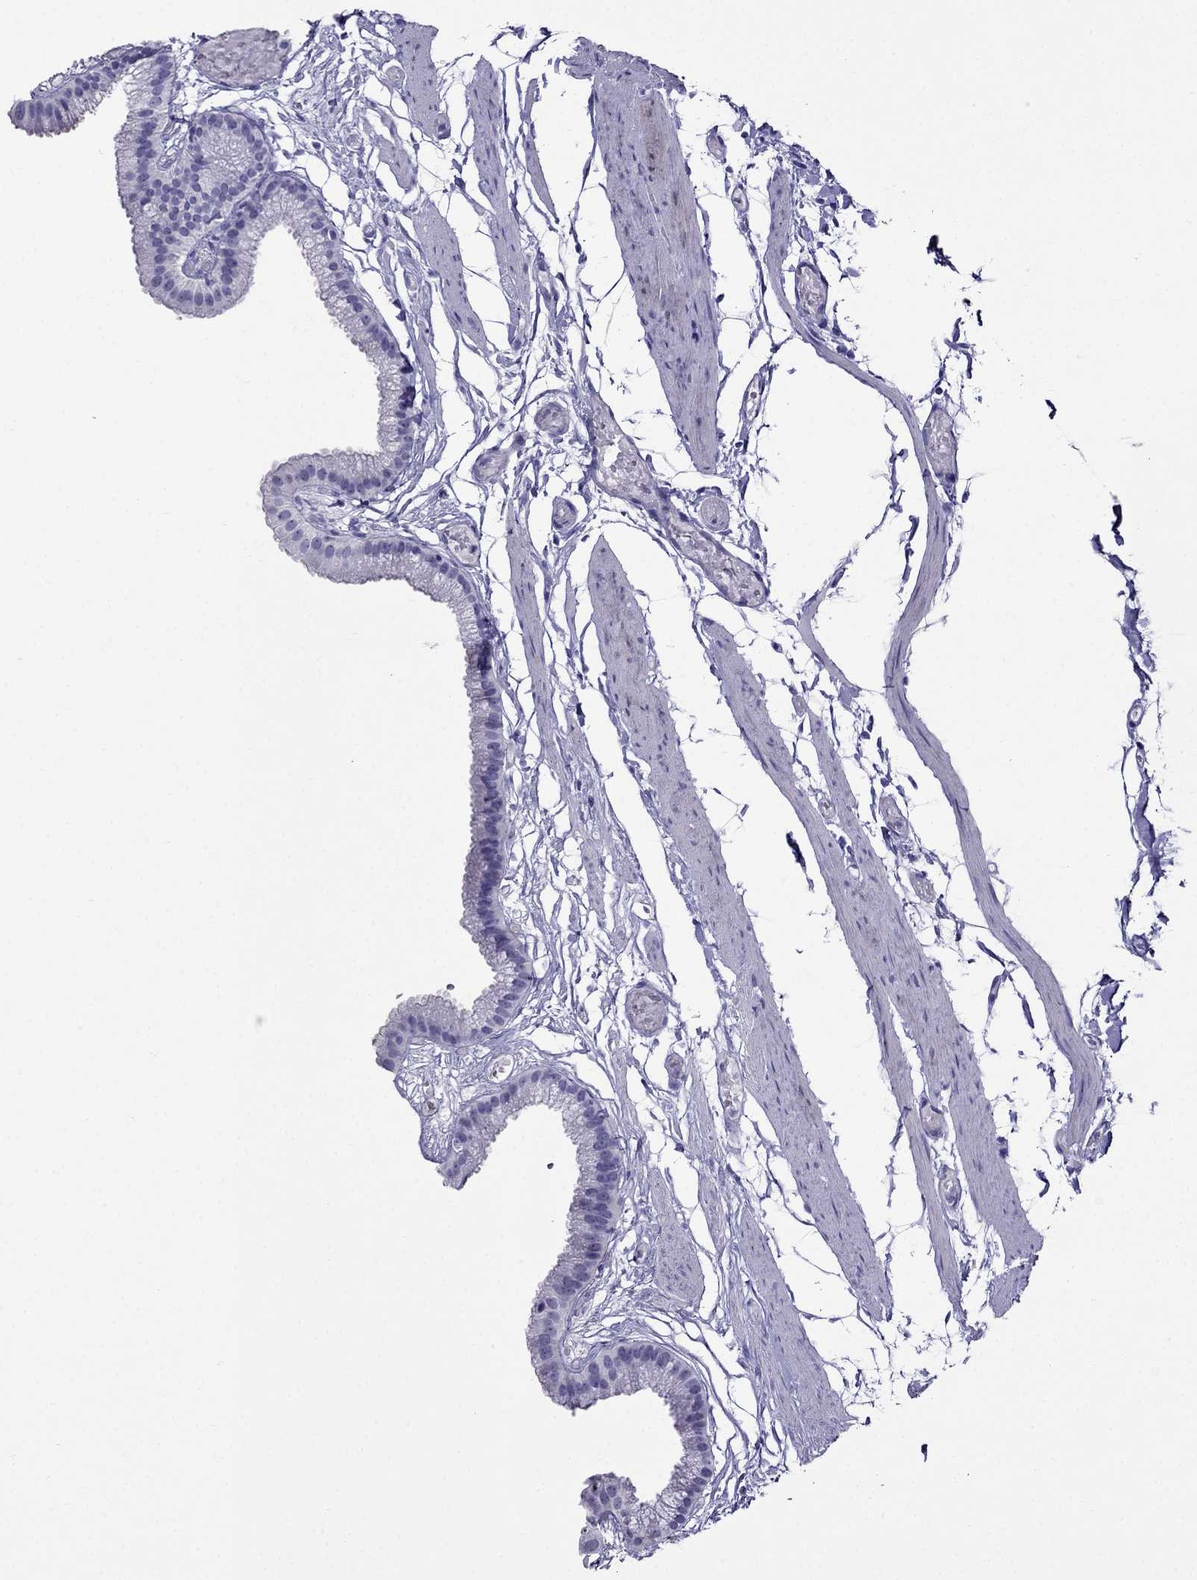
{"staining": {"intensity": "negative", "quantity": "none", "location": "none"}, "tissue": "gallbladder", "cell_type": "Glandular cells", "image_type": "normal", "snomed": [{"axis": "morphology", "description": "Normal tissue, NOS"}, {"axis": "topography", "description": "Gallbladder"}], "caption": "Gallbladder stained for a protein using IHC shows no positivity glandular cells.", "gene": "CRYBA1", "patient": {"sex": "female", "age": 45}}